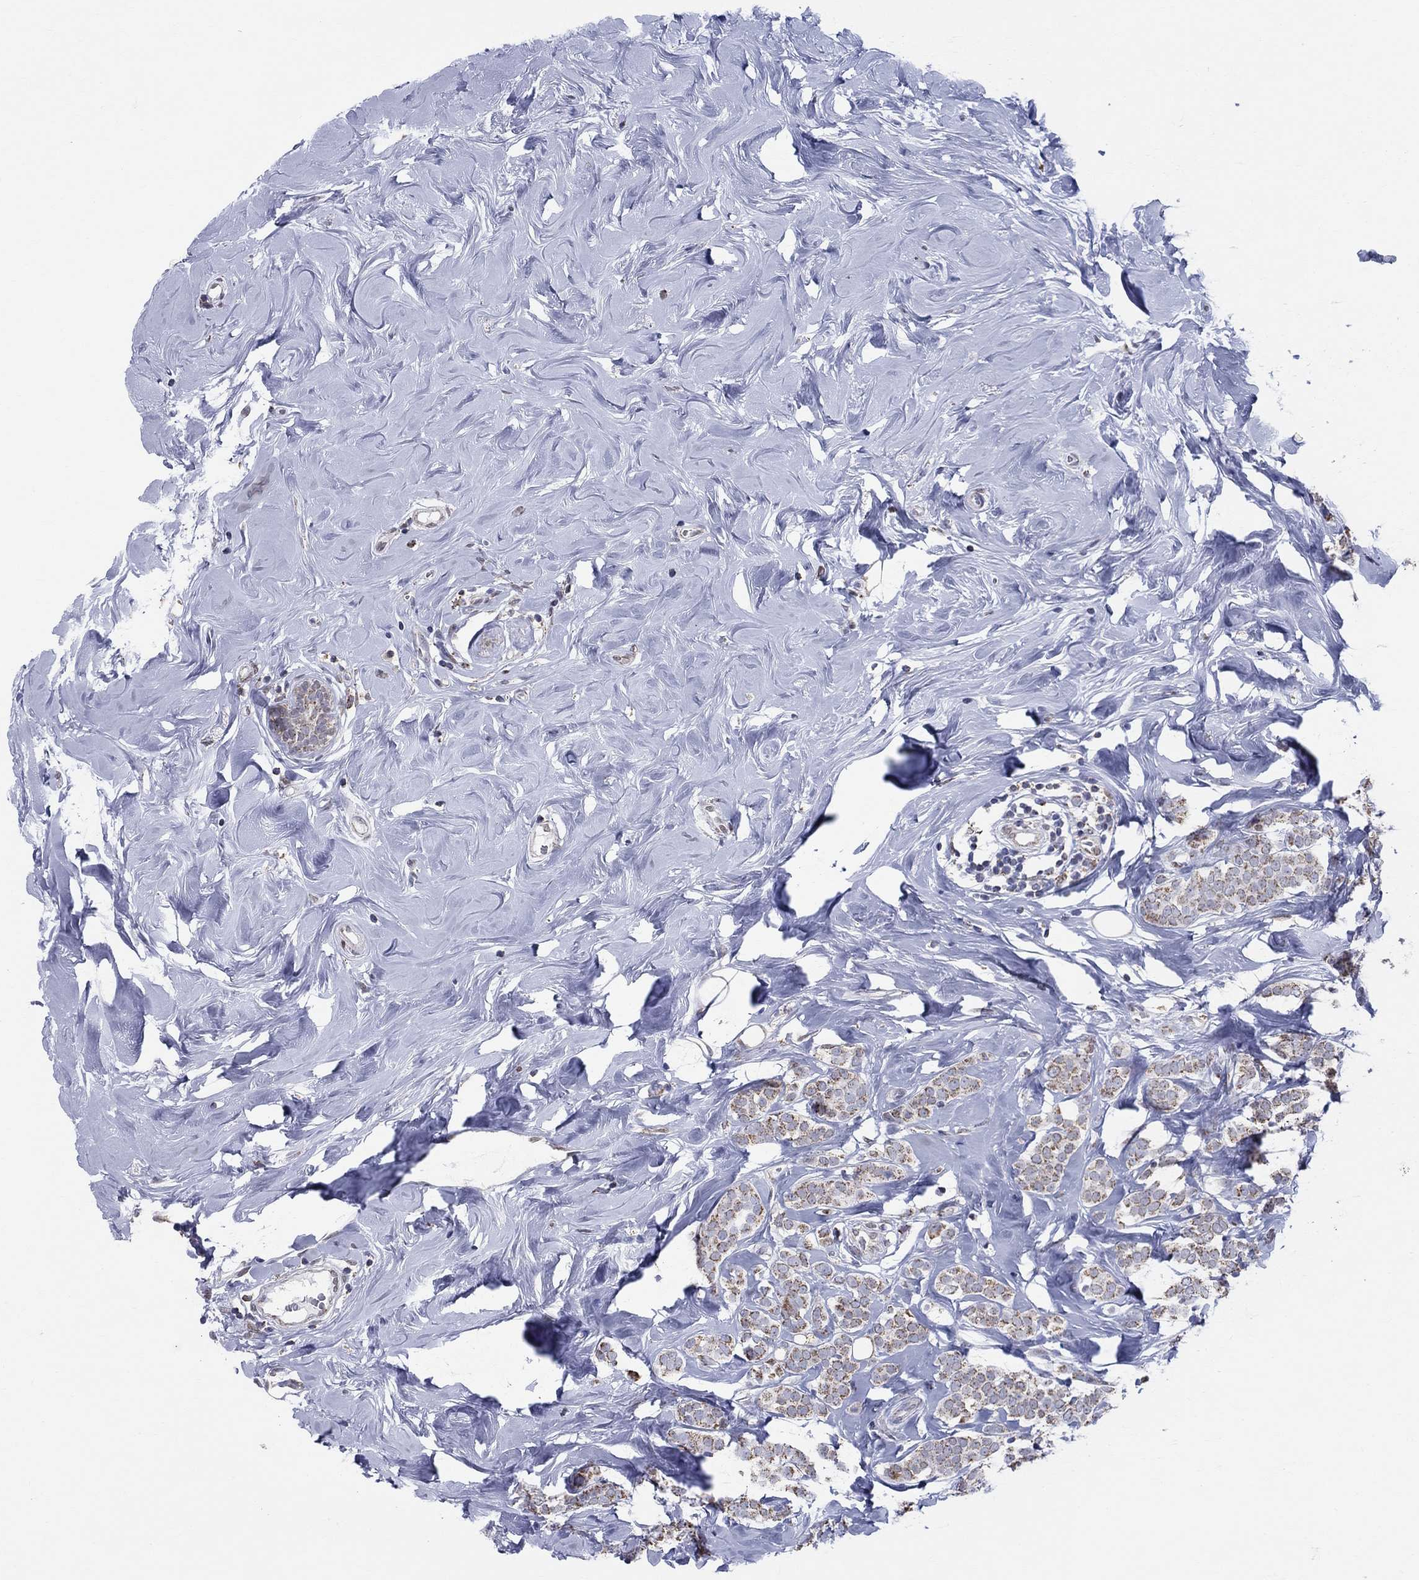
{"staining": {"intensity": "strong", "quantity": ">75%", "location": "cytoplasmic/membranous"}, "tissue": "breast cancer", "cell_type": "Tumor cells", "image_type": "cancer", "snomed": [{"axis": "morphology", "description": "Lobular carcinoma"}, {"axis": "topography", "description": "Breast"}], "caption": "Protein staining reveals strong cytoplasmic/membranous positivity in approximately >75% of tumor cells in breast lobular carcinoma.", "gene": "KISS1R", "patient": {"sex": "female", "age": 49}}